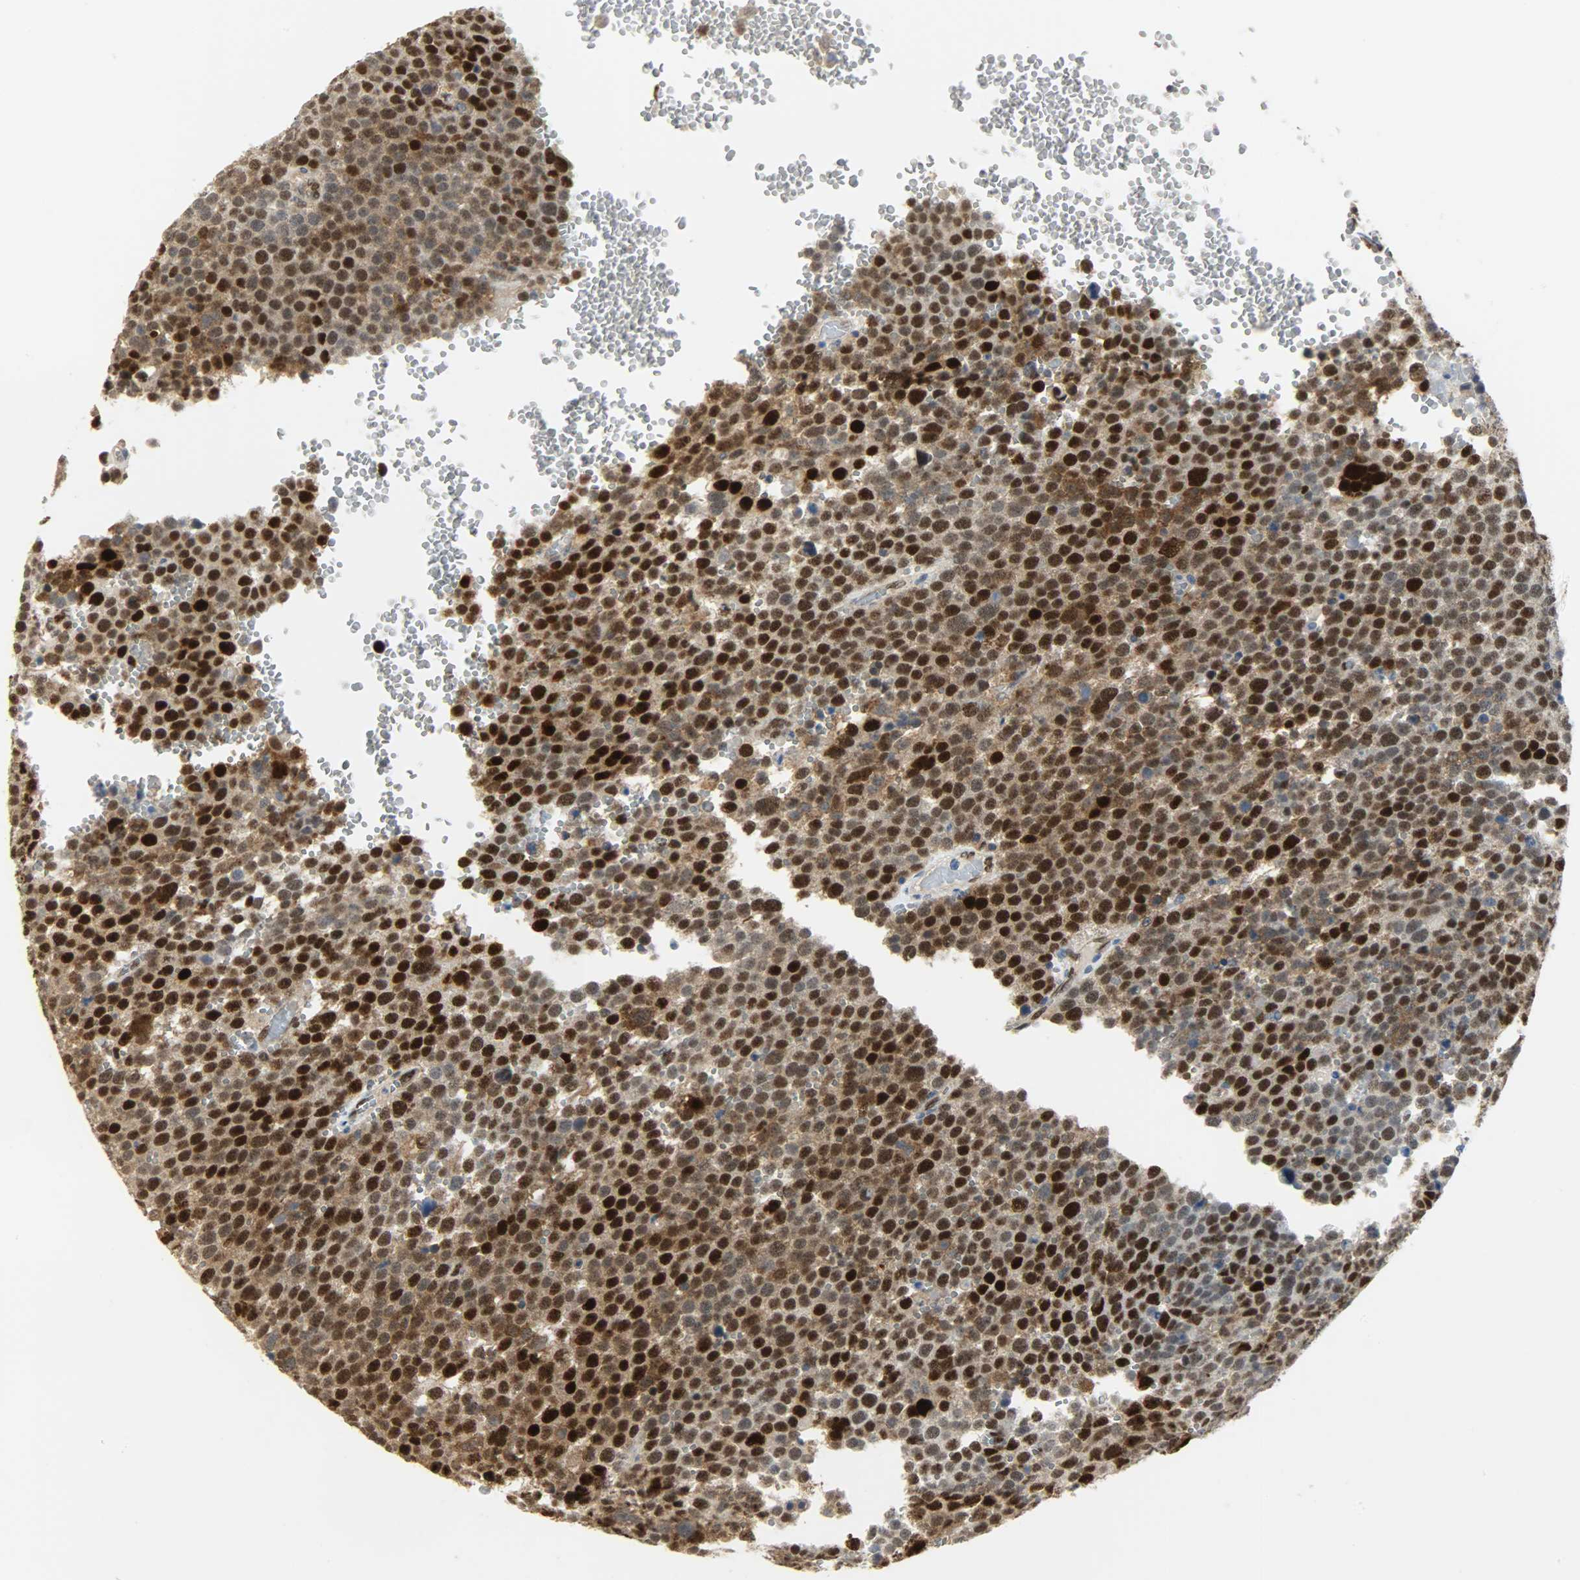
{"staining": {"intensity": "strong", "quantity": ">75%", "location": "nuclear"}, "tissue": "testis cancer", "cell_type": "Tumor cells", "image_type": "cancer", "snomed": [{"axis": "morphology", "description": "Seminoma, NOS"}, {"axis": "topography", "description": "Testis"}], "caption": "Brown immunohistochemical staining in human testis seminoma reveals strong nuclear positivity in approximately >75% of tumor cells. The staining was performed using DAB, with brown indicating positive protein expression. Nuclei are stained blue with hematoxylin.", "gene": "NPEPL1", "patient": {"sex": "male", "age": 71}}